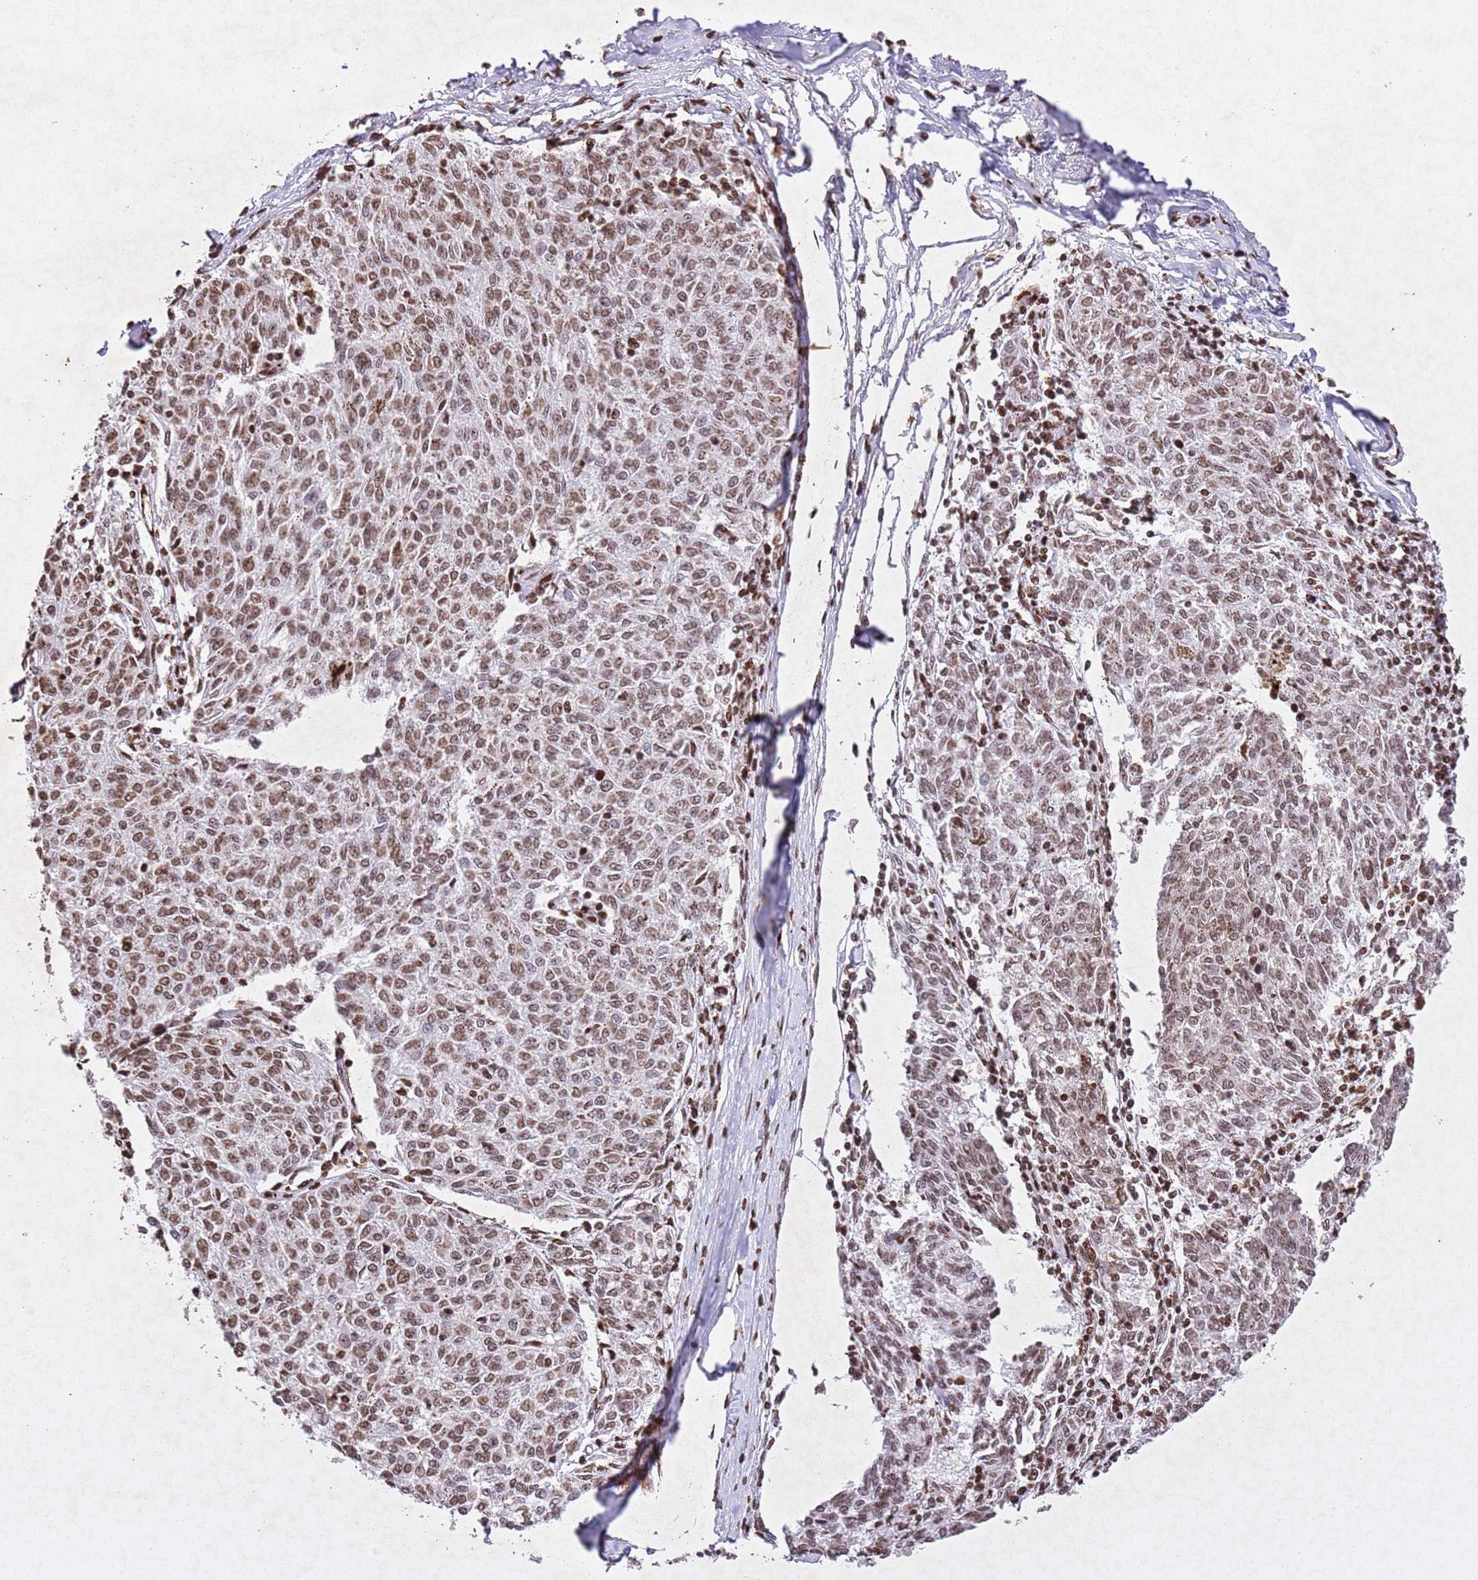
{"staining": {"intensity": "moderate", "quantity": ">75%", "location": "nuclear"}, "tissue": "melanoma", "cell_type": "Tumor cells", "image_type": "cancer", "snomed": [{"axis": "morphology", "description": "Malignant melanoma, NOS"}, {"axis": "topography", "description": "Skin"}], "caption": "Protein expression by immunohistochemistry displays moderate nuclear positivity in approximately >75% of tumor cells in melanoma. The protein of interest is shown in brown color, while the nuclei are stained blue.", "gene": "BMAL1", "patient": {"sex": "female", "age": 72}}